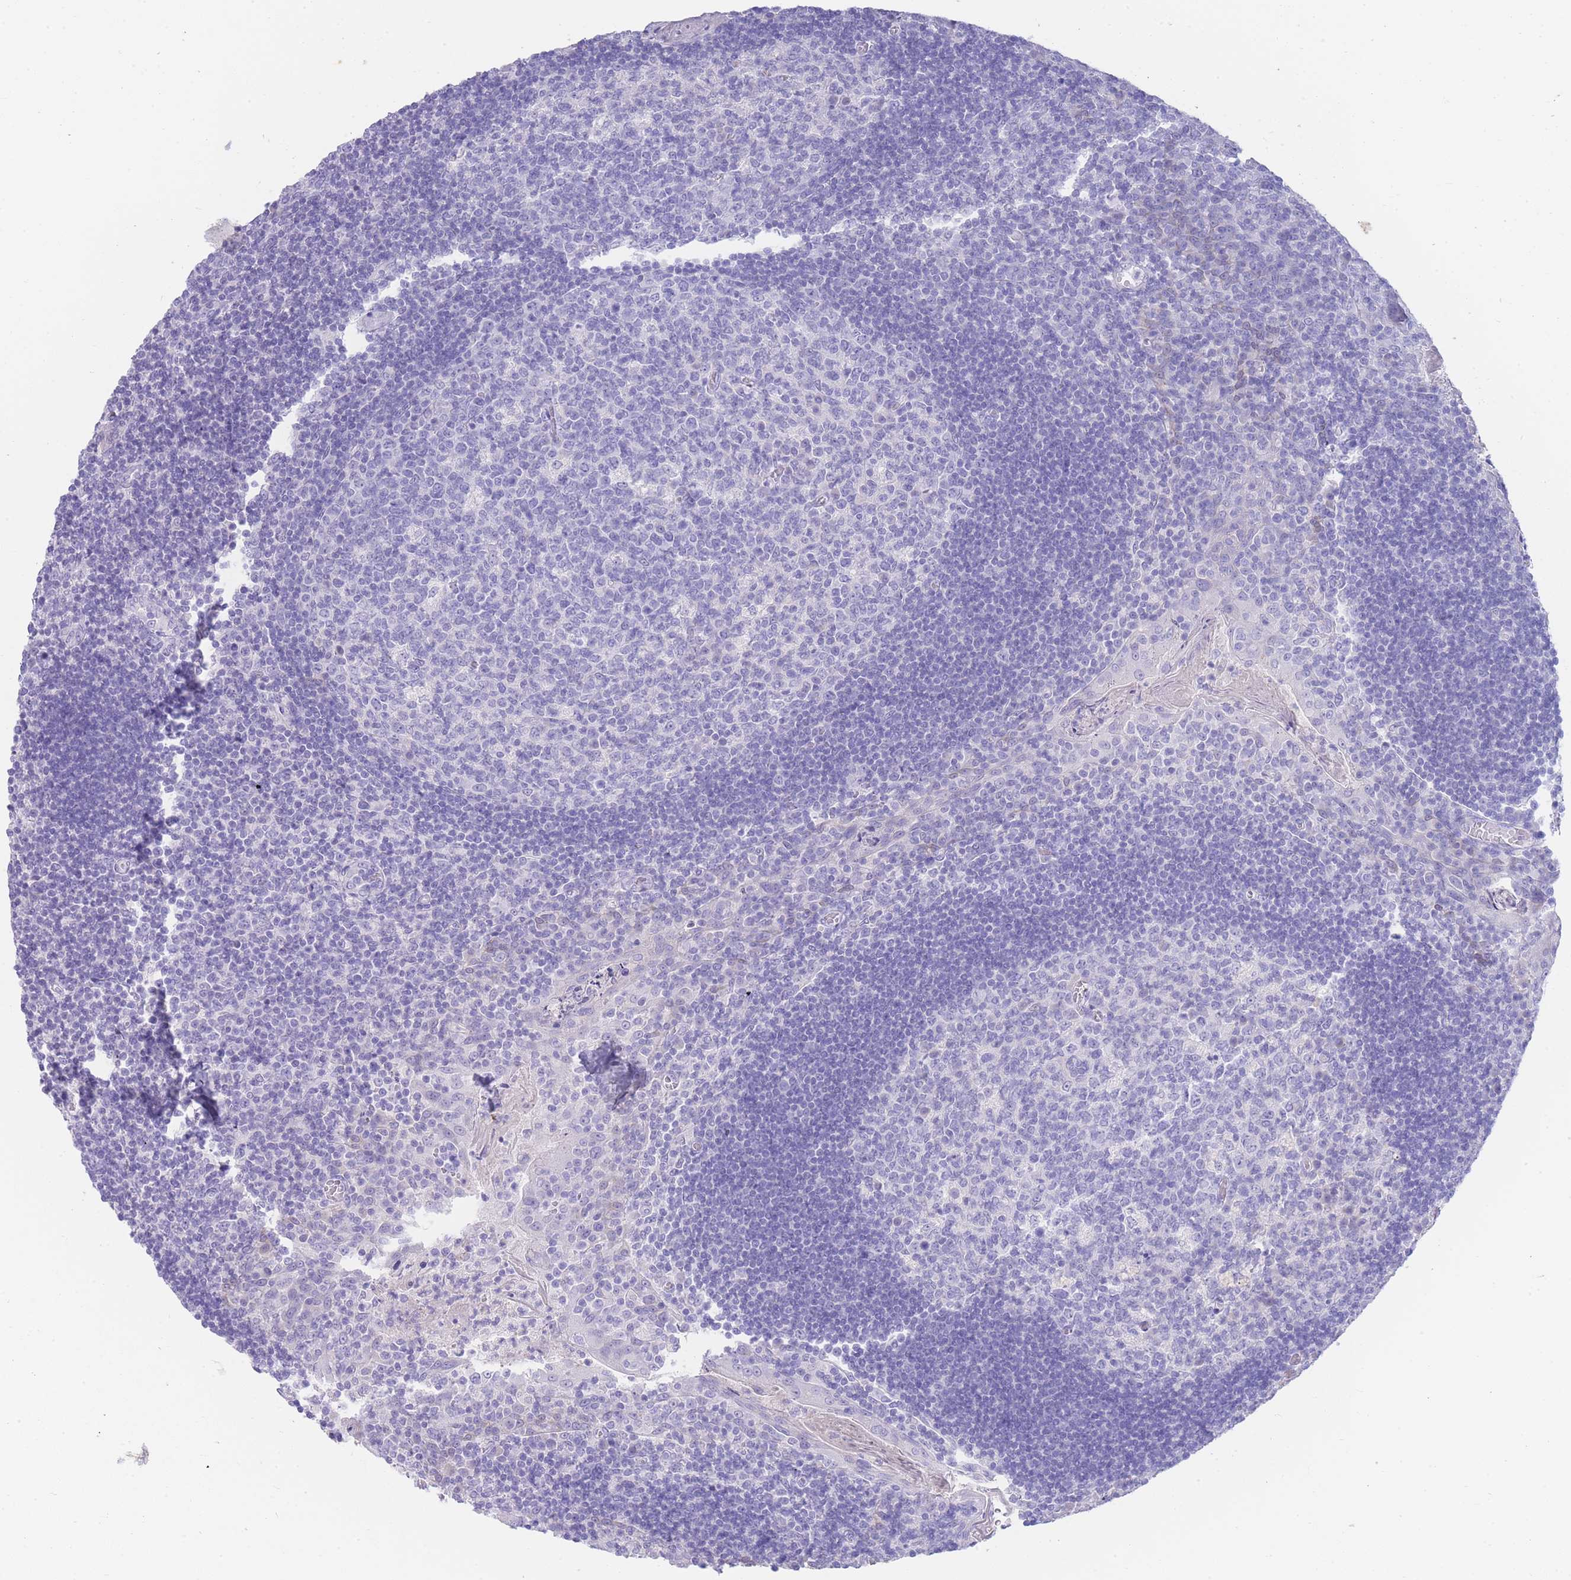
{"staining": {"intensity": "negative", "quantity": "none", "location": "none"}, "tissue": "tonsil", "cell_type": "Germinal center cells", "image_type": "normal", "snomed": [{"axis": "morphology", "description": "Normal tissue, NOS"}, {"axis": "topography", "description": "Tonsil"}], "caption": "Human tonsil stained for a protein using IHC exhibits no expression in germinal center cells.", "gene": "LRRC37A2", "patient": {"sex": "male", "age": 17}}